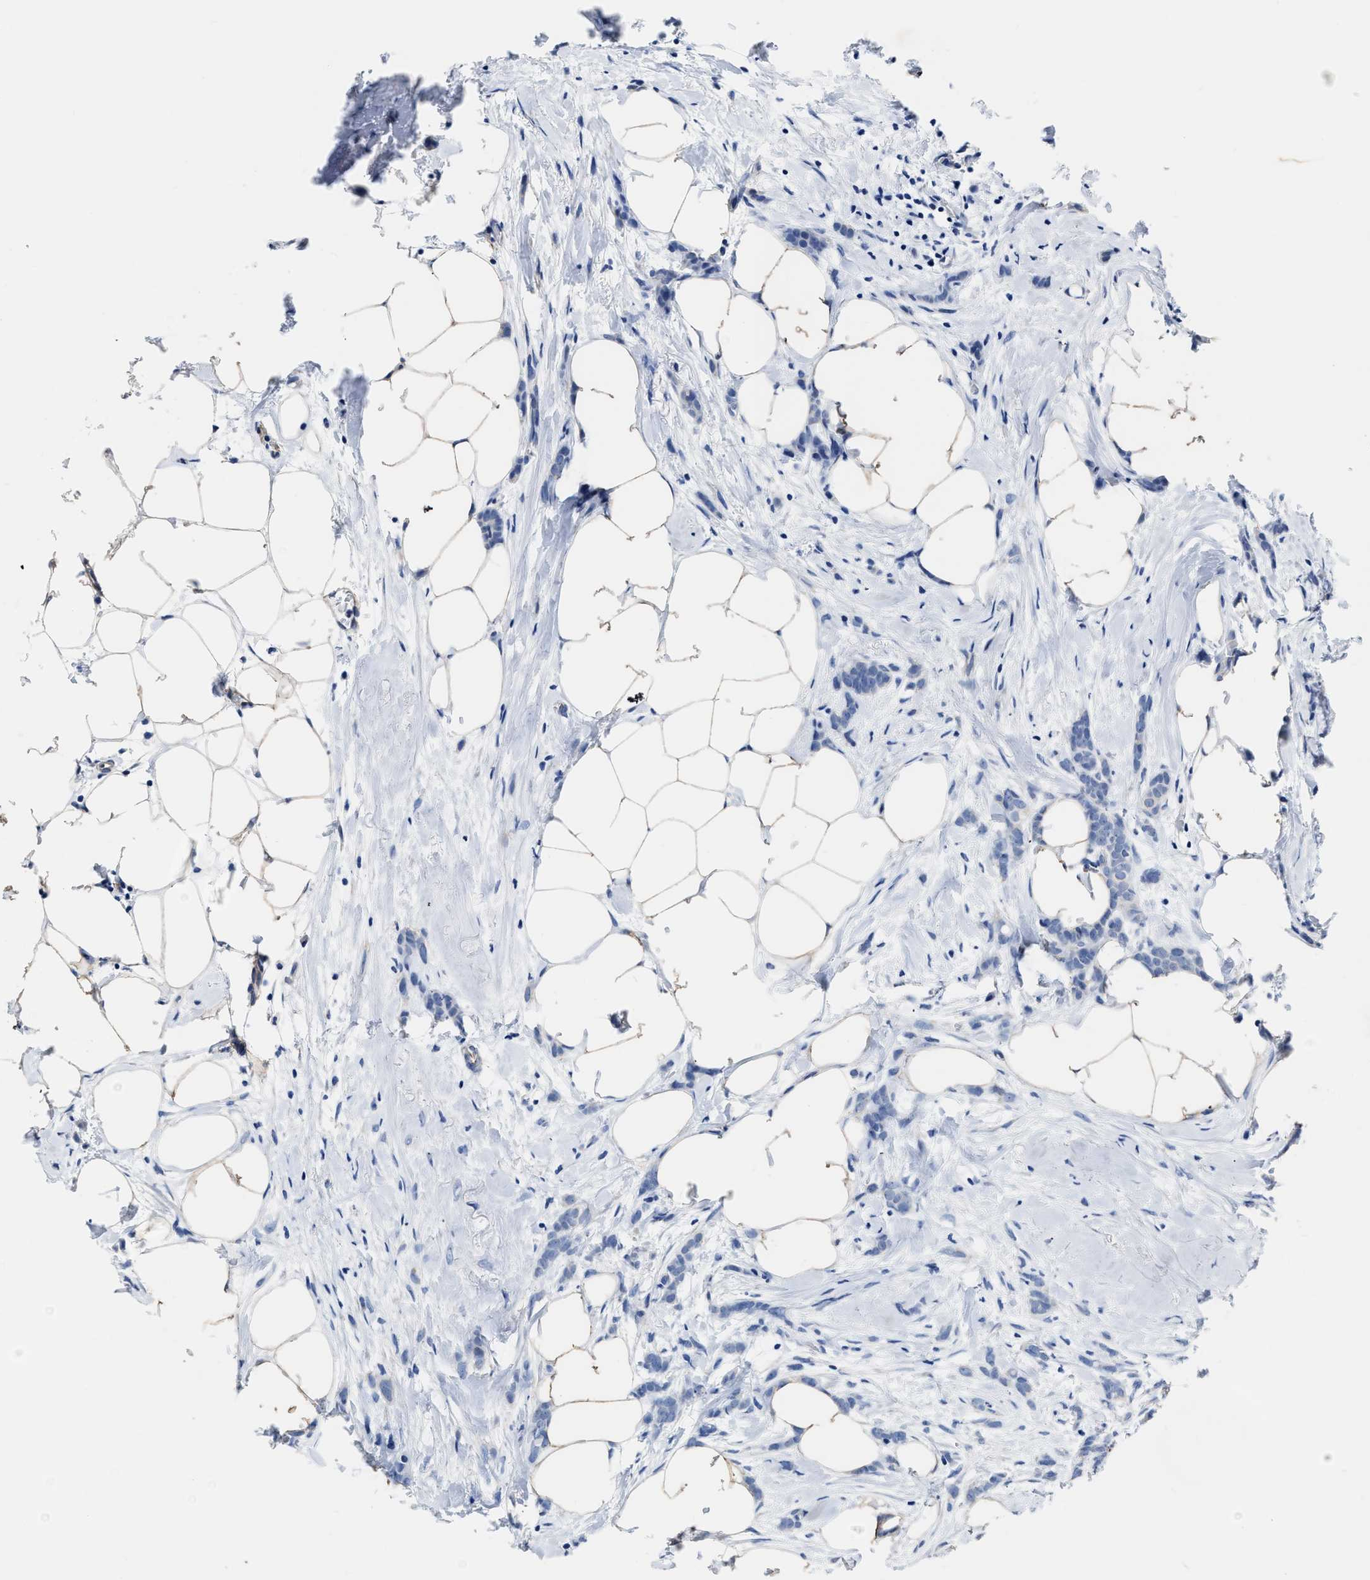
{"staining": {"intensity": "negative", "quantity": "none", "location": "none"}, "tissue": "breast cancer", "cell_type": "Tumor cells", "image_type": "cancer", "snomed": [{"axis": "morphology", "description": "Lobular carcinoma, in situ"}, {"axis": "morphology", "description": "Lobular carcinoma"}, {"axis": "topography", "description": "Breast"}], "caption": "A high-resolution histopathology image shows IHC staining of breast cancer (lobular carcinoma in situ), which shows no significant staining in tumor cells.", "gene": "KCNMB3", "patient": {"sex": "female", "age": 41}}